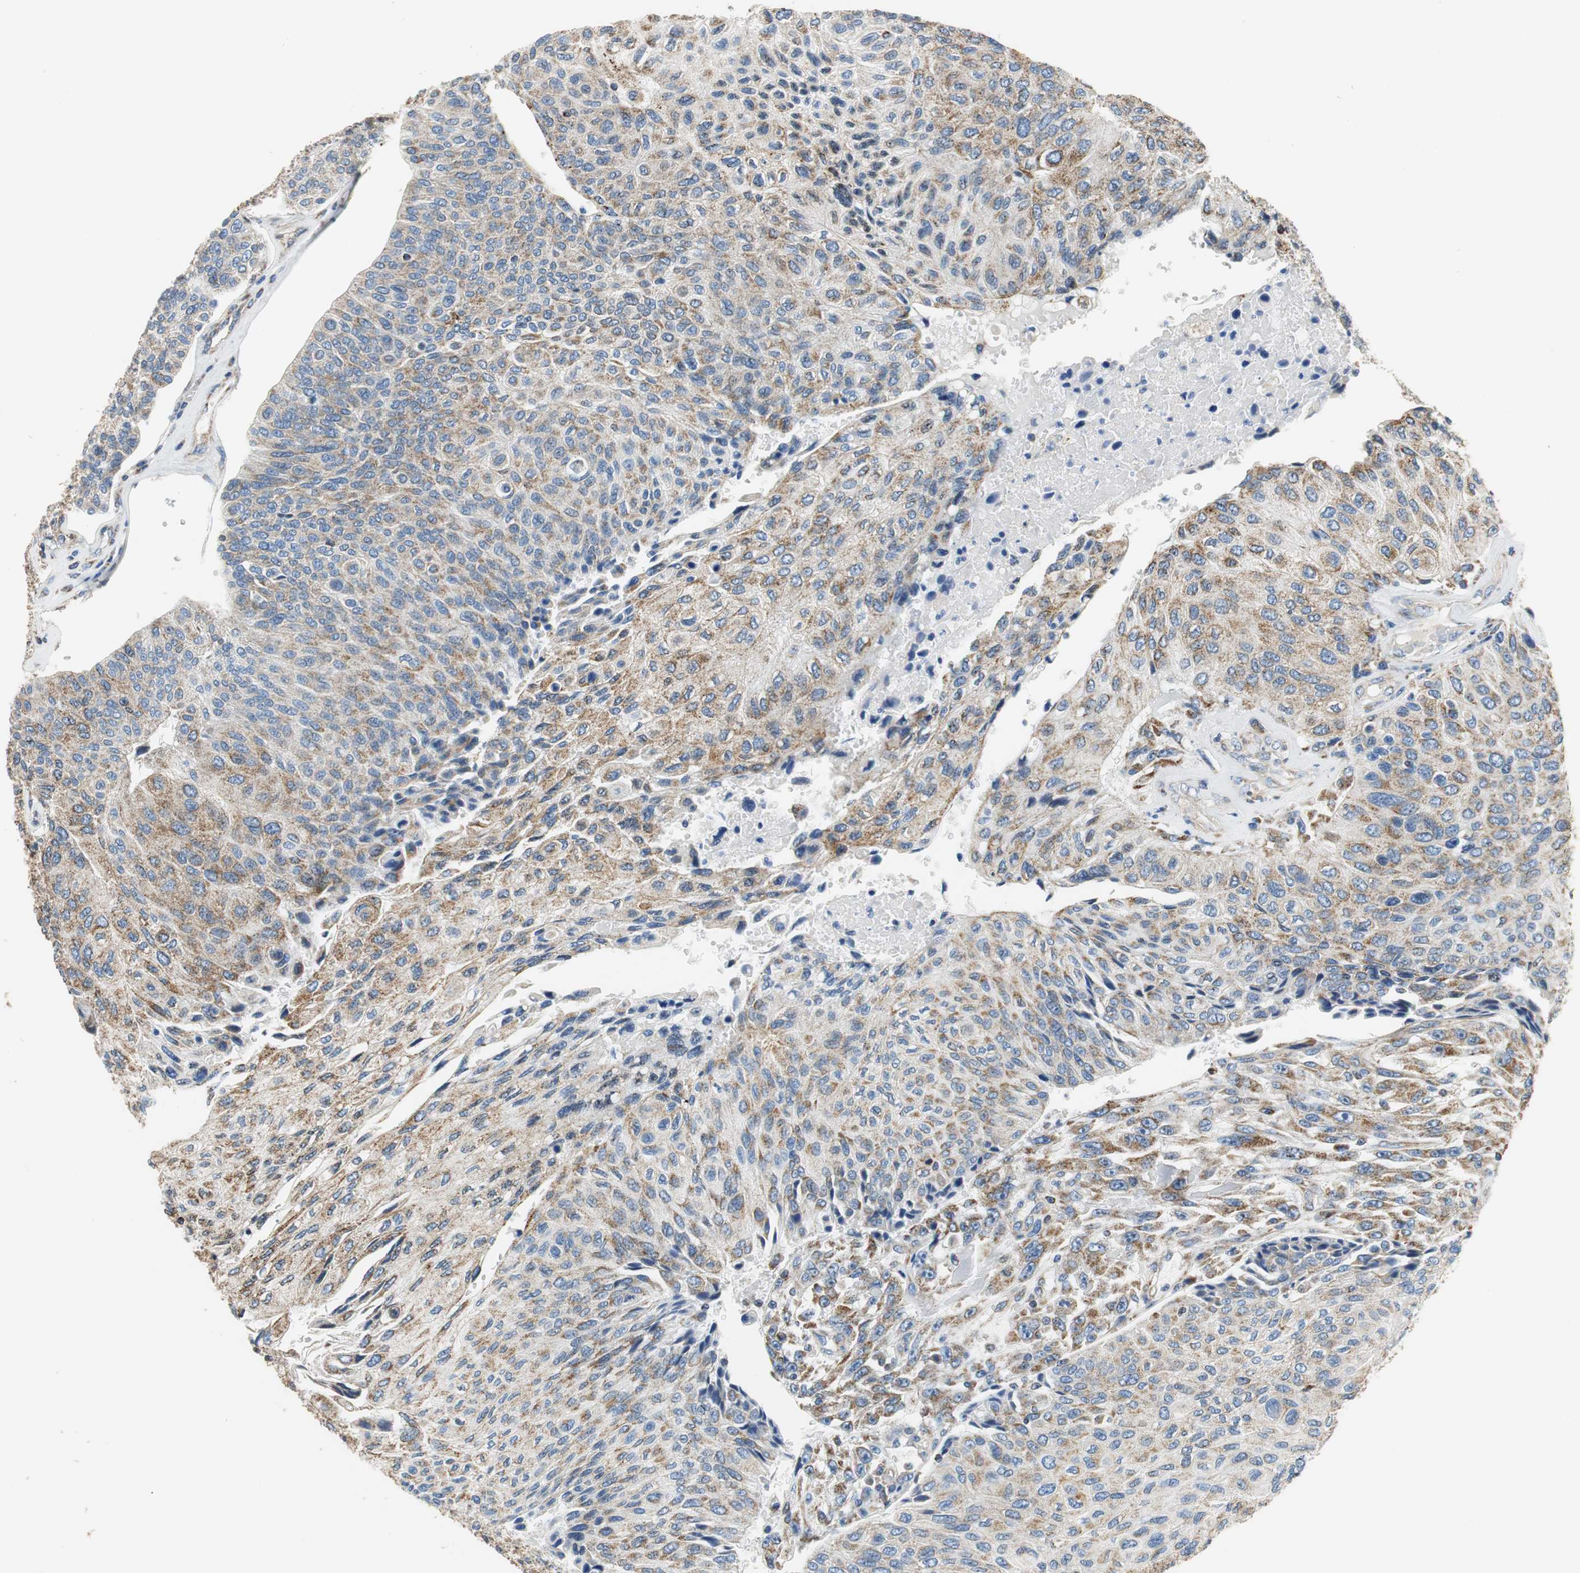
{"staining": {"intensity": "moderate", "quantity": ">75%", "location": "cytoplasmic/membranous"}, "tissue": "urothelial cancer", "cell_type": "Tumor cells", "image_type": "cancer", "snomed": [{"axis": "morphology", "description": "Urothelial carcinoma, High grade"}, {"axis": "topography", "description": "Urinary bladder"}], "caption": "Immunohistochemistry of human urothelial cancer exhibits medium levels of moderate cytoplasmic/membranous positivity in about >75% of tumor cells.", "gene": "GSTK1", "patient": {"sex": "male", "age": 66}}